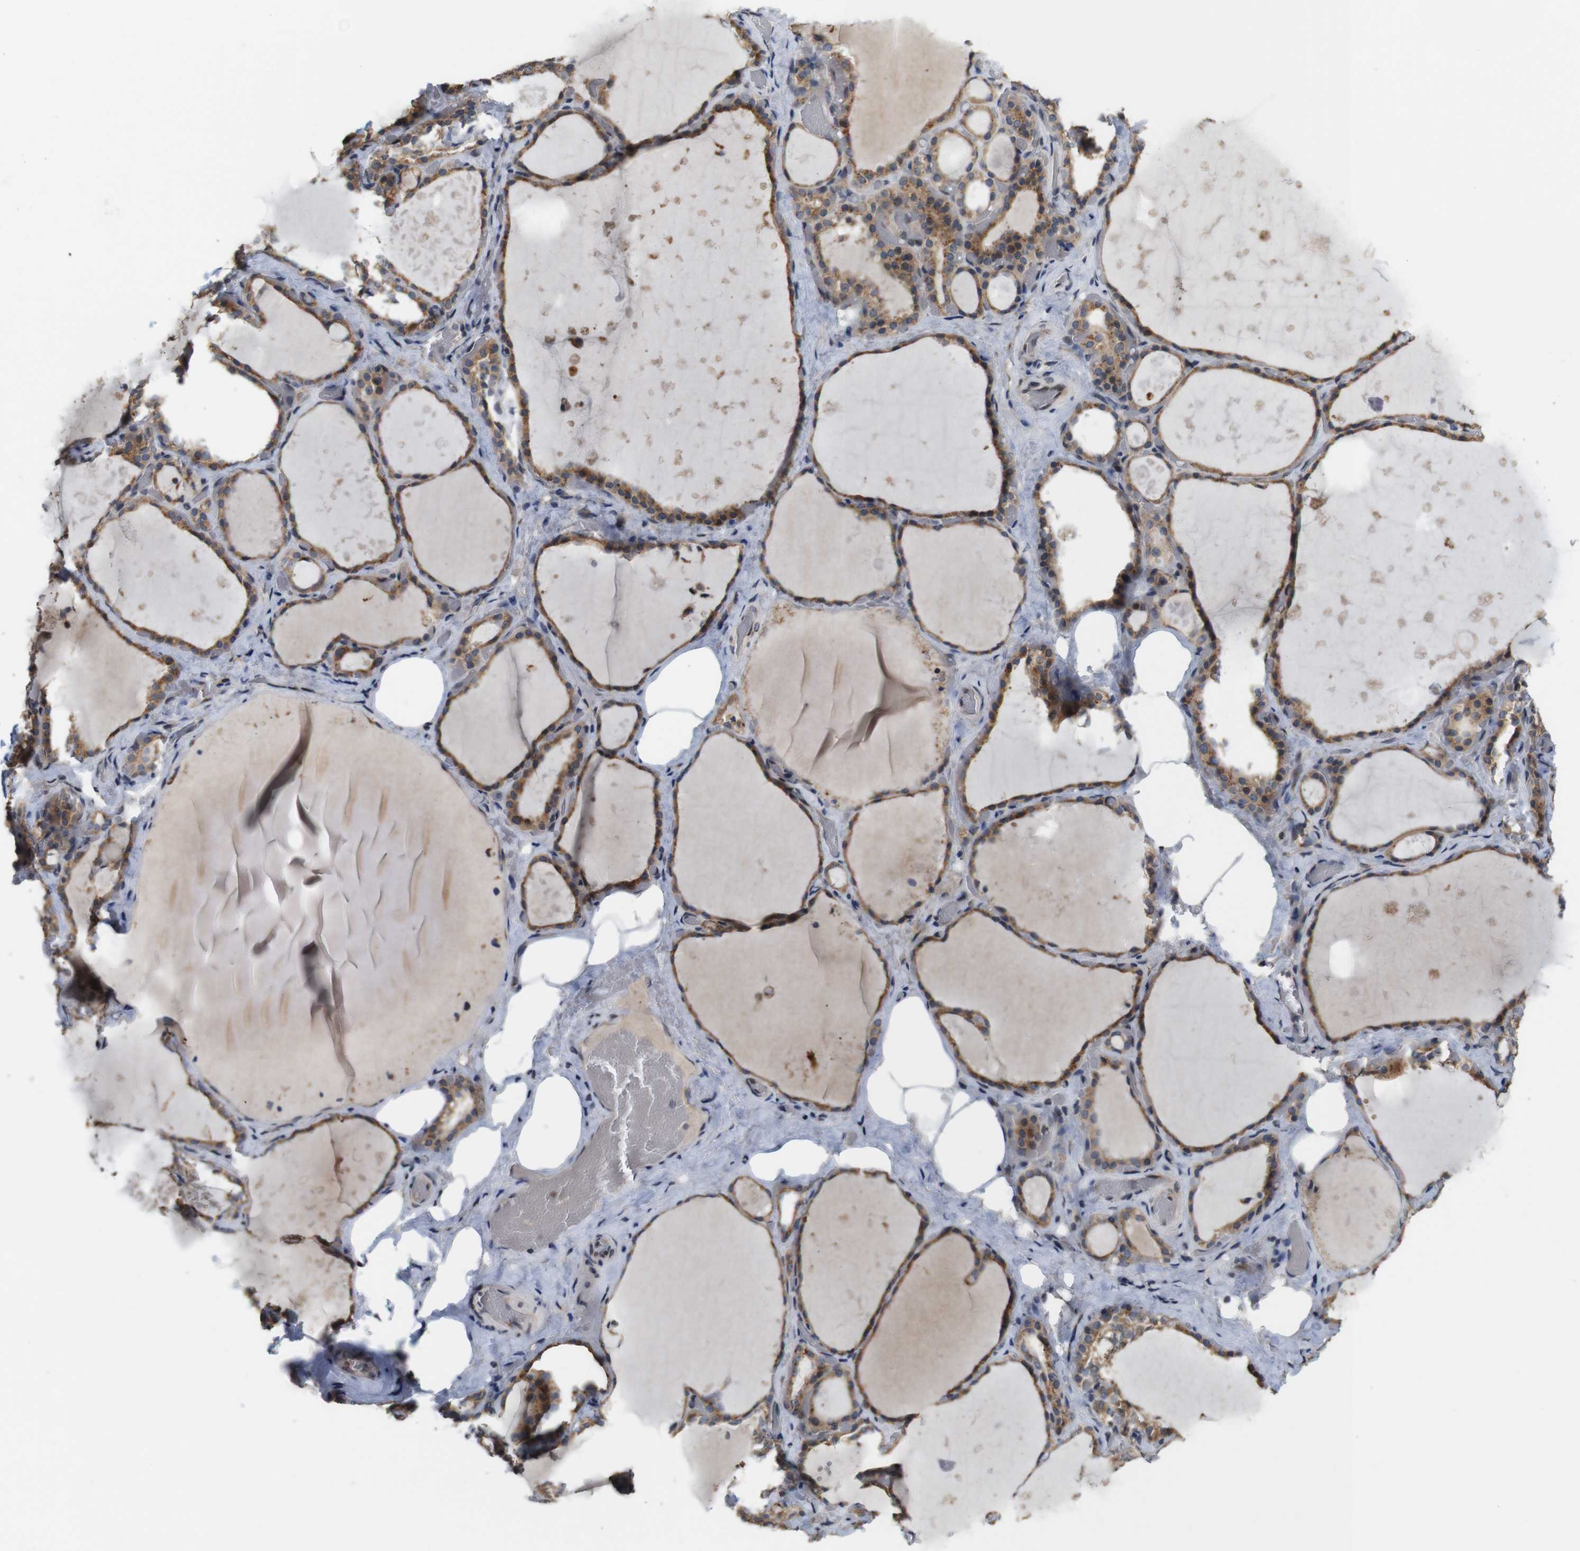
{"staining": {"intensity": "moderate", "quantity": ">75%", "location": "cytoplasmic/membranous"}, "tissue": "thyroid gland", "cell_type": "Glandular cells", "image_type": "normal", "snomed": [{"axis": "morphology", "description": "Normal tissue, NOS"}, {"axis": "topography", "description": "Thyroid gland"}], "caption": "About >75% of glandular cells in normal thyroid gland demonstrate moderate cytoplasmic/membranous protein expression as visualized by brown immunohistochemical staining.", "gene": "EFCAB14", "patient": {"sex": "male", "age": 61}}